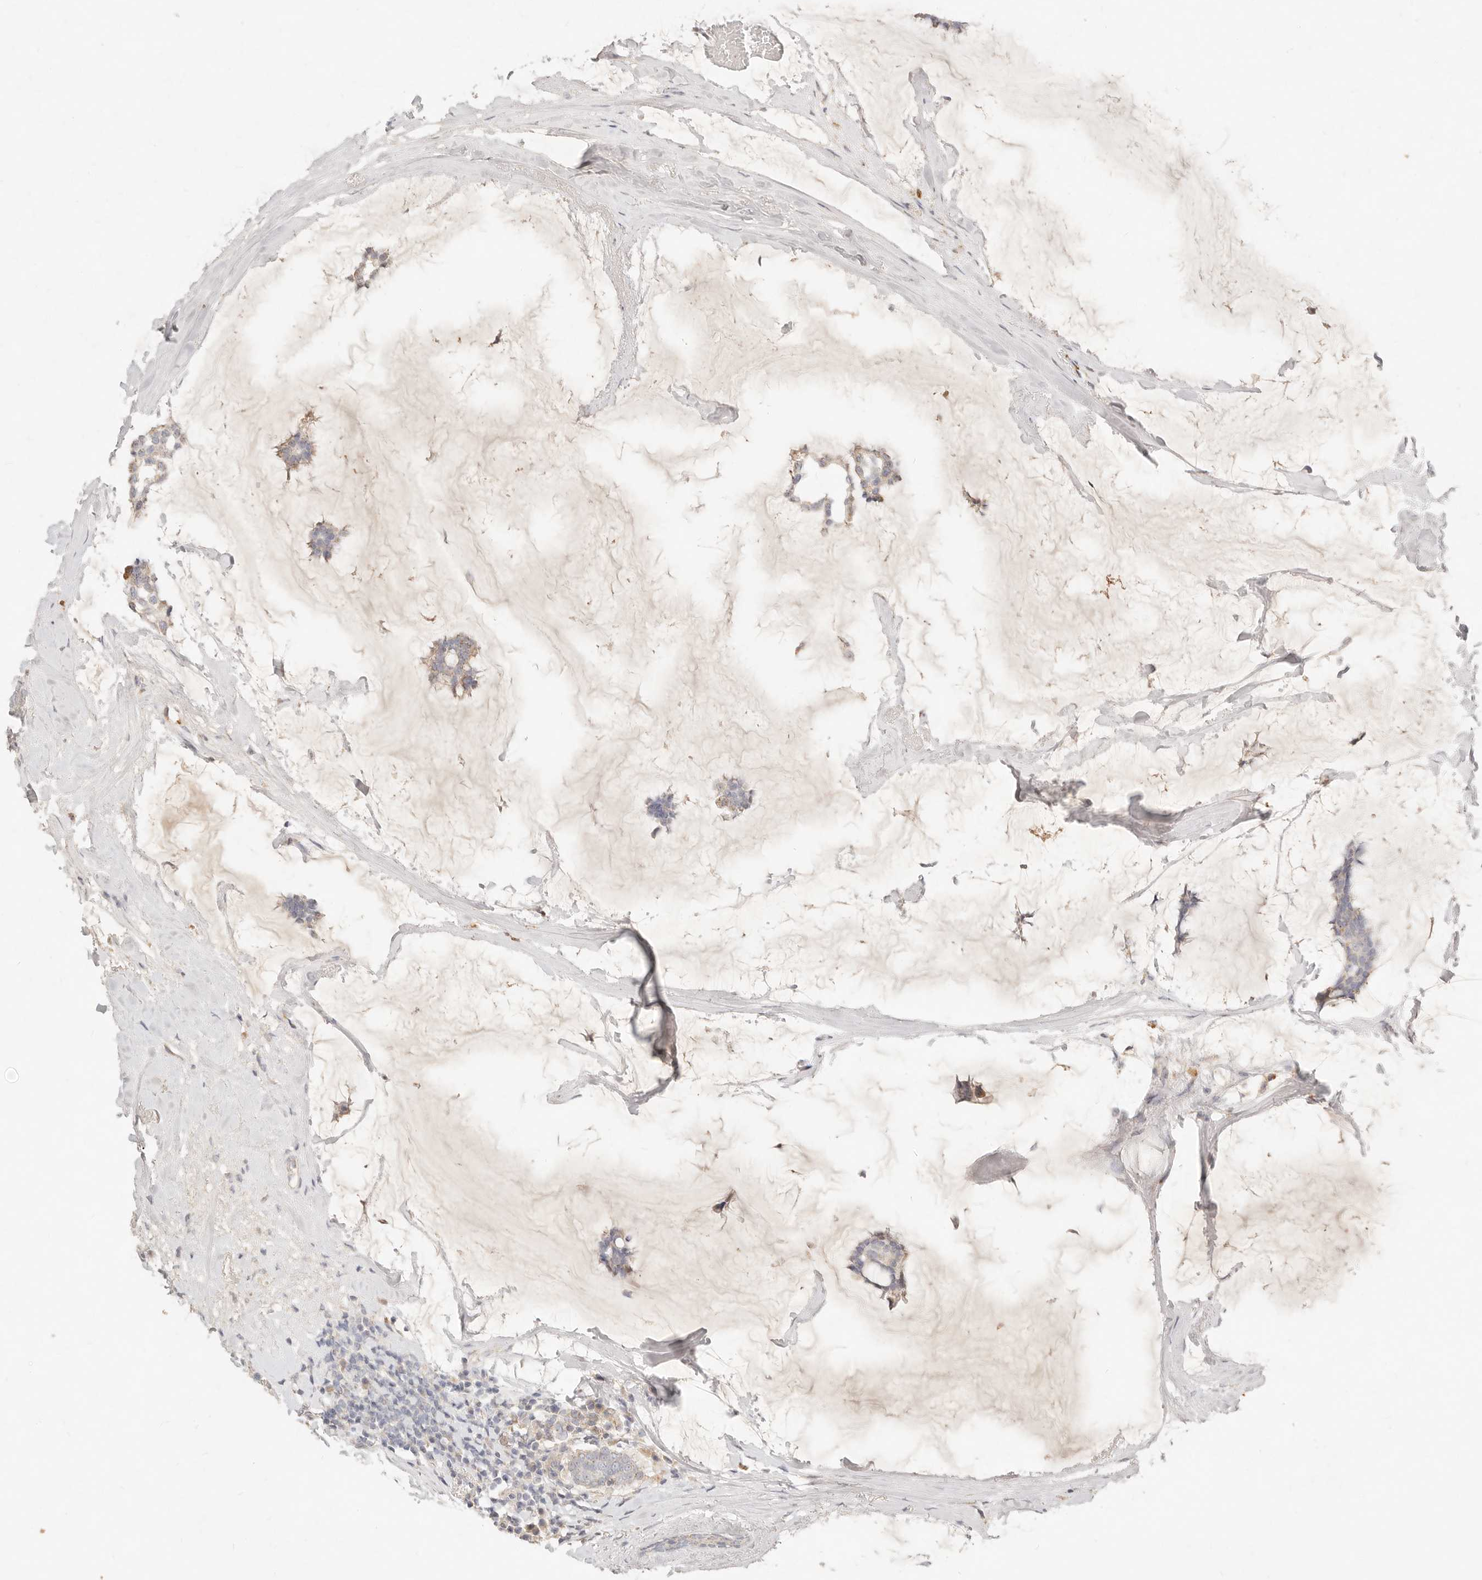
{"staining": {"intensity": "negative", "quantity": "none", "location": "none"}, "tissue": "breast cancer", "cell_type": "Tumor cells", "image_type": "cancer", "snomed": [{"axis": "morphology", "description": "Duct carcinoma"}, {"axis": "topography", "description": "Breast"}], "caption": "This is an IHC photomicrograph of human breast infiltrating ductal carcinoma. There is no staining in tumor cells.", "gene": "ACOX1", "patient": {"sex": "female", "age": 93}}